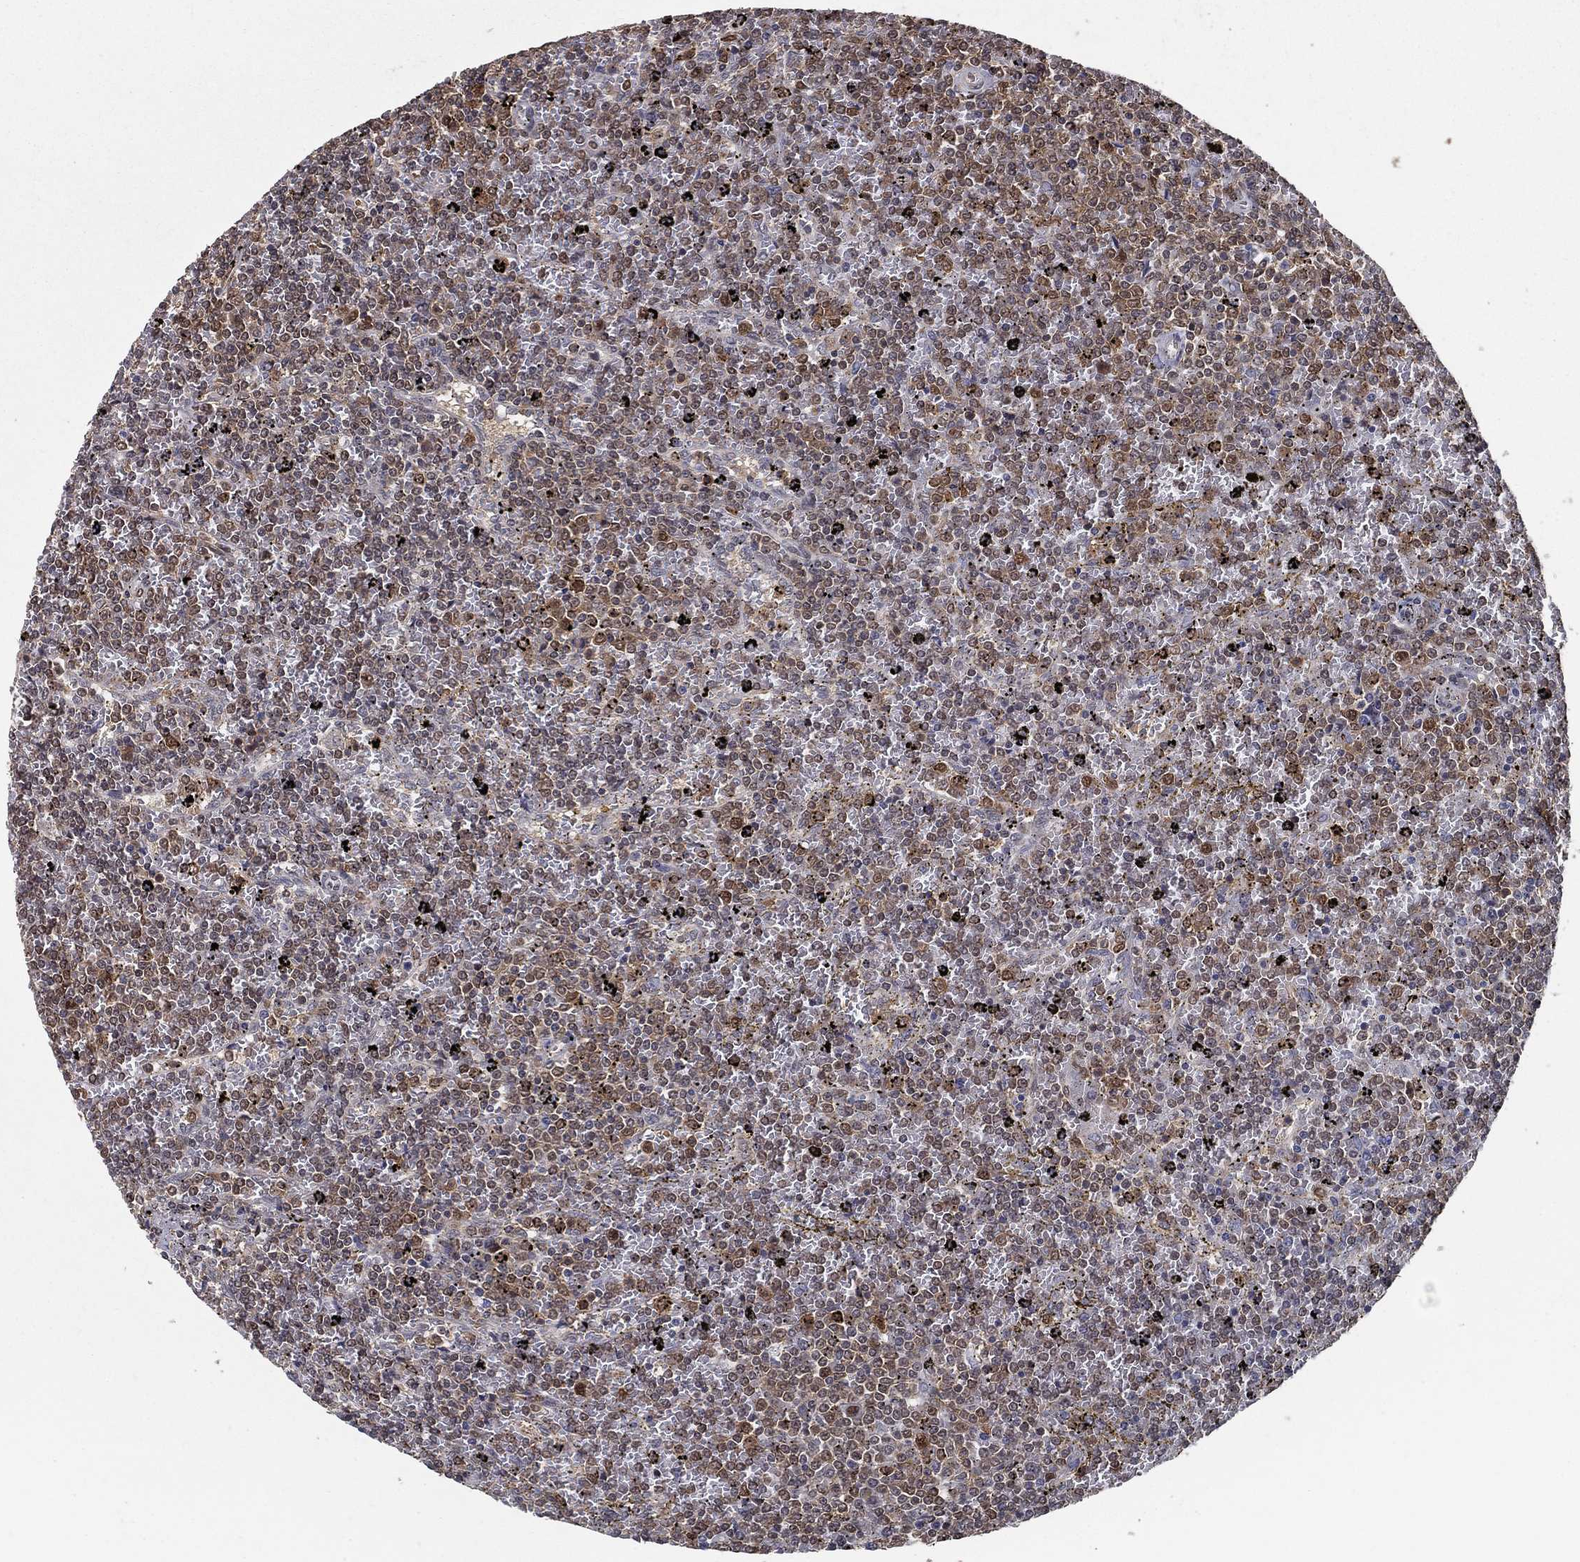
{"staining": {"intensity": "weak", "quantity": "25%-75%", "location": "nuclear"}, "tissue": "lymphoma", "cell_type": "Tumor cells", "image_type": "cancer", "snomed": [{"axis": "morphology", "description": "Malignant lymphoma, non-Hodgkin's type, Low grade"}, {"axis": "topography", "description": "Spleen"}], "caption": "Human malignant lymphoma, non-Hodgkin's type (low-grade) stained with a brown dye shows weak nuclear positive staining in about 25%-75% of tumor cells.", "gene": "CARM1", "patient": {"sex": "female", "age": 77}}